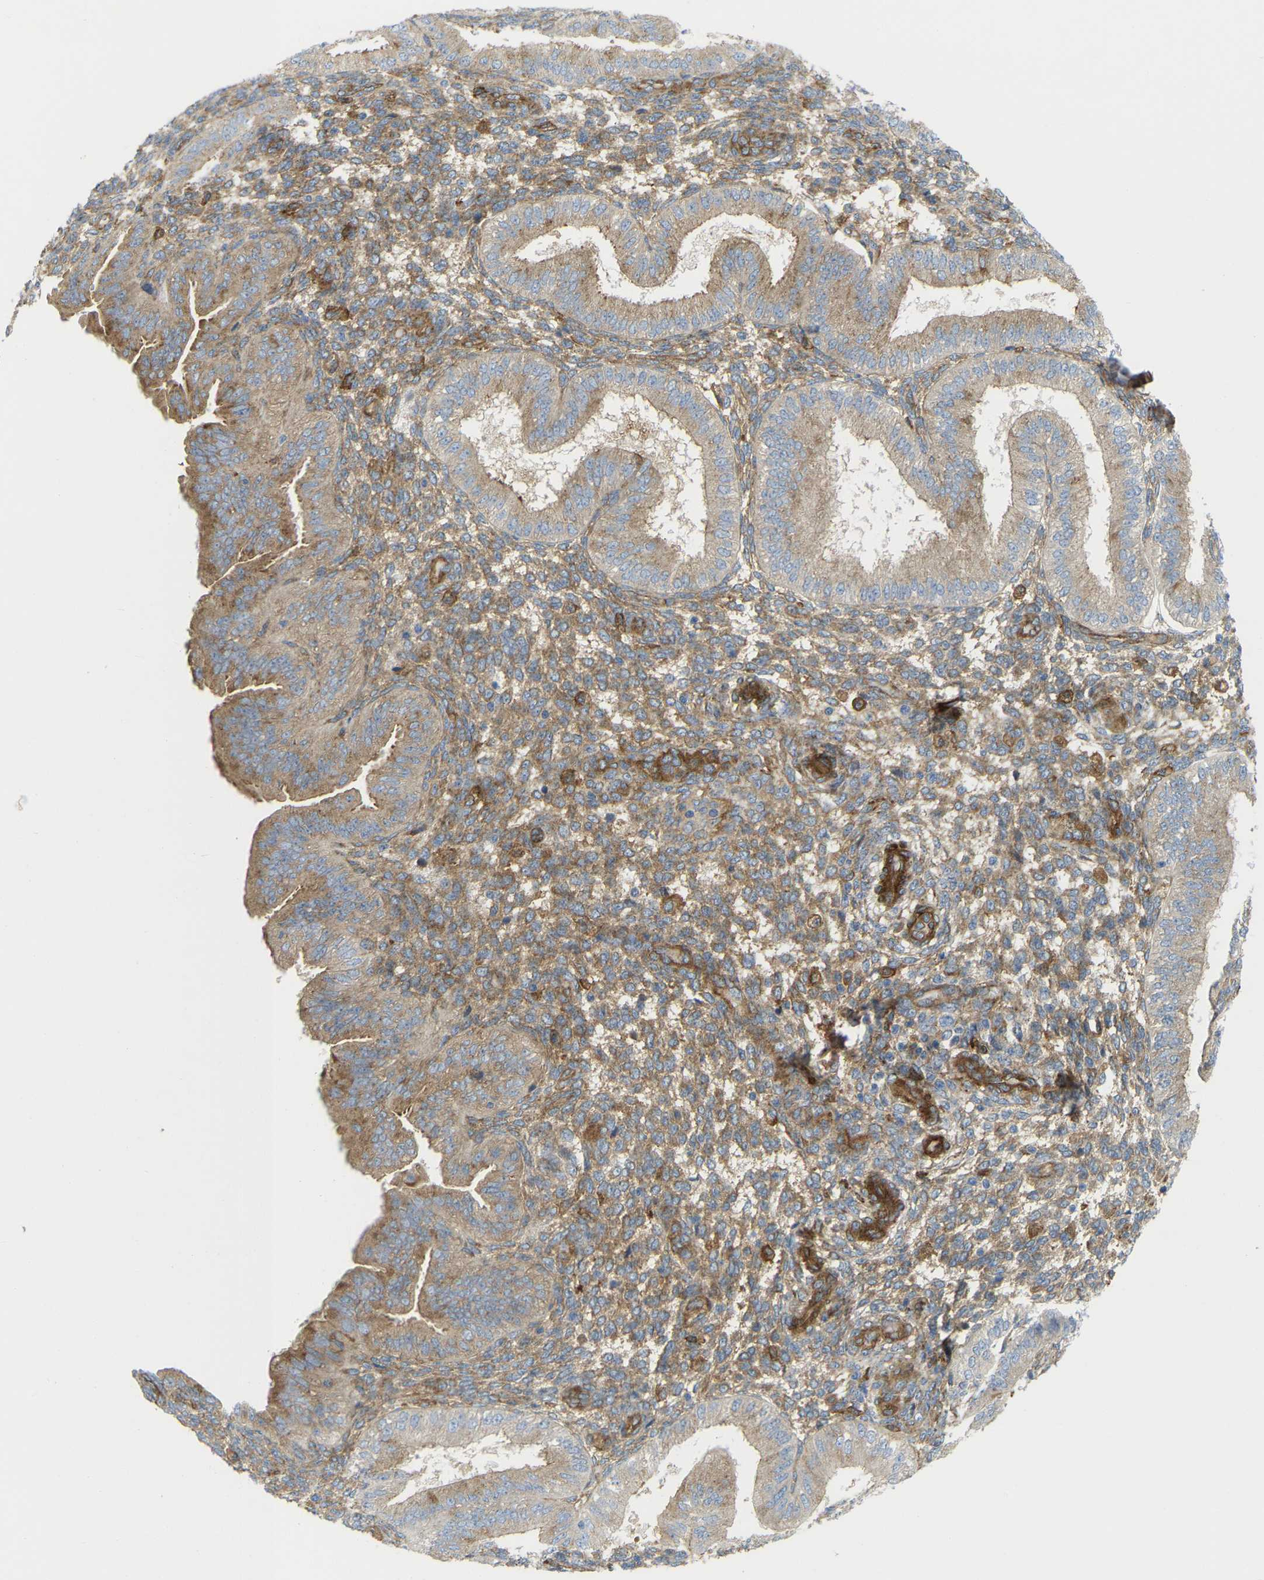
{"staining": {"intensity": "moderate", "quantity": "25%-75%", "location": "cytoplasmic/membranous"}, "tissue": "endometrium", "cell_type": "Cells in endometrial stroma", "image_type": "normal", "snomed": [{"axis": "morphology", "description": "Normal tissue, NOS"}, {"axis": "topography", "description": "Endometrium"}], "caption": "Endometrium was stained to show a protein in brown. There is medium levels of moderate cytoplasmic/membranous staining in about 25%-75% of cells in endometrial stroma. (Brightfield microscopy of DAB IHC at high magnification).", "gene": "PICALM", "patient": {"sex": "female", "age": 39}}